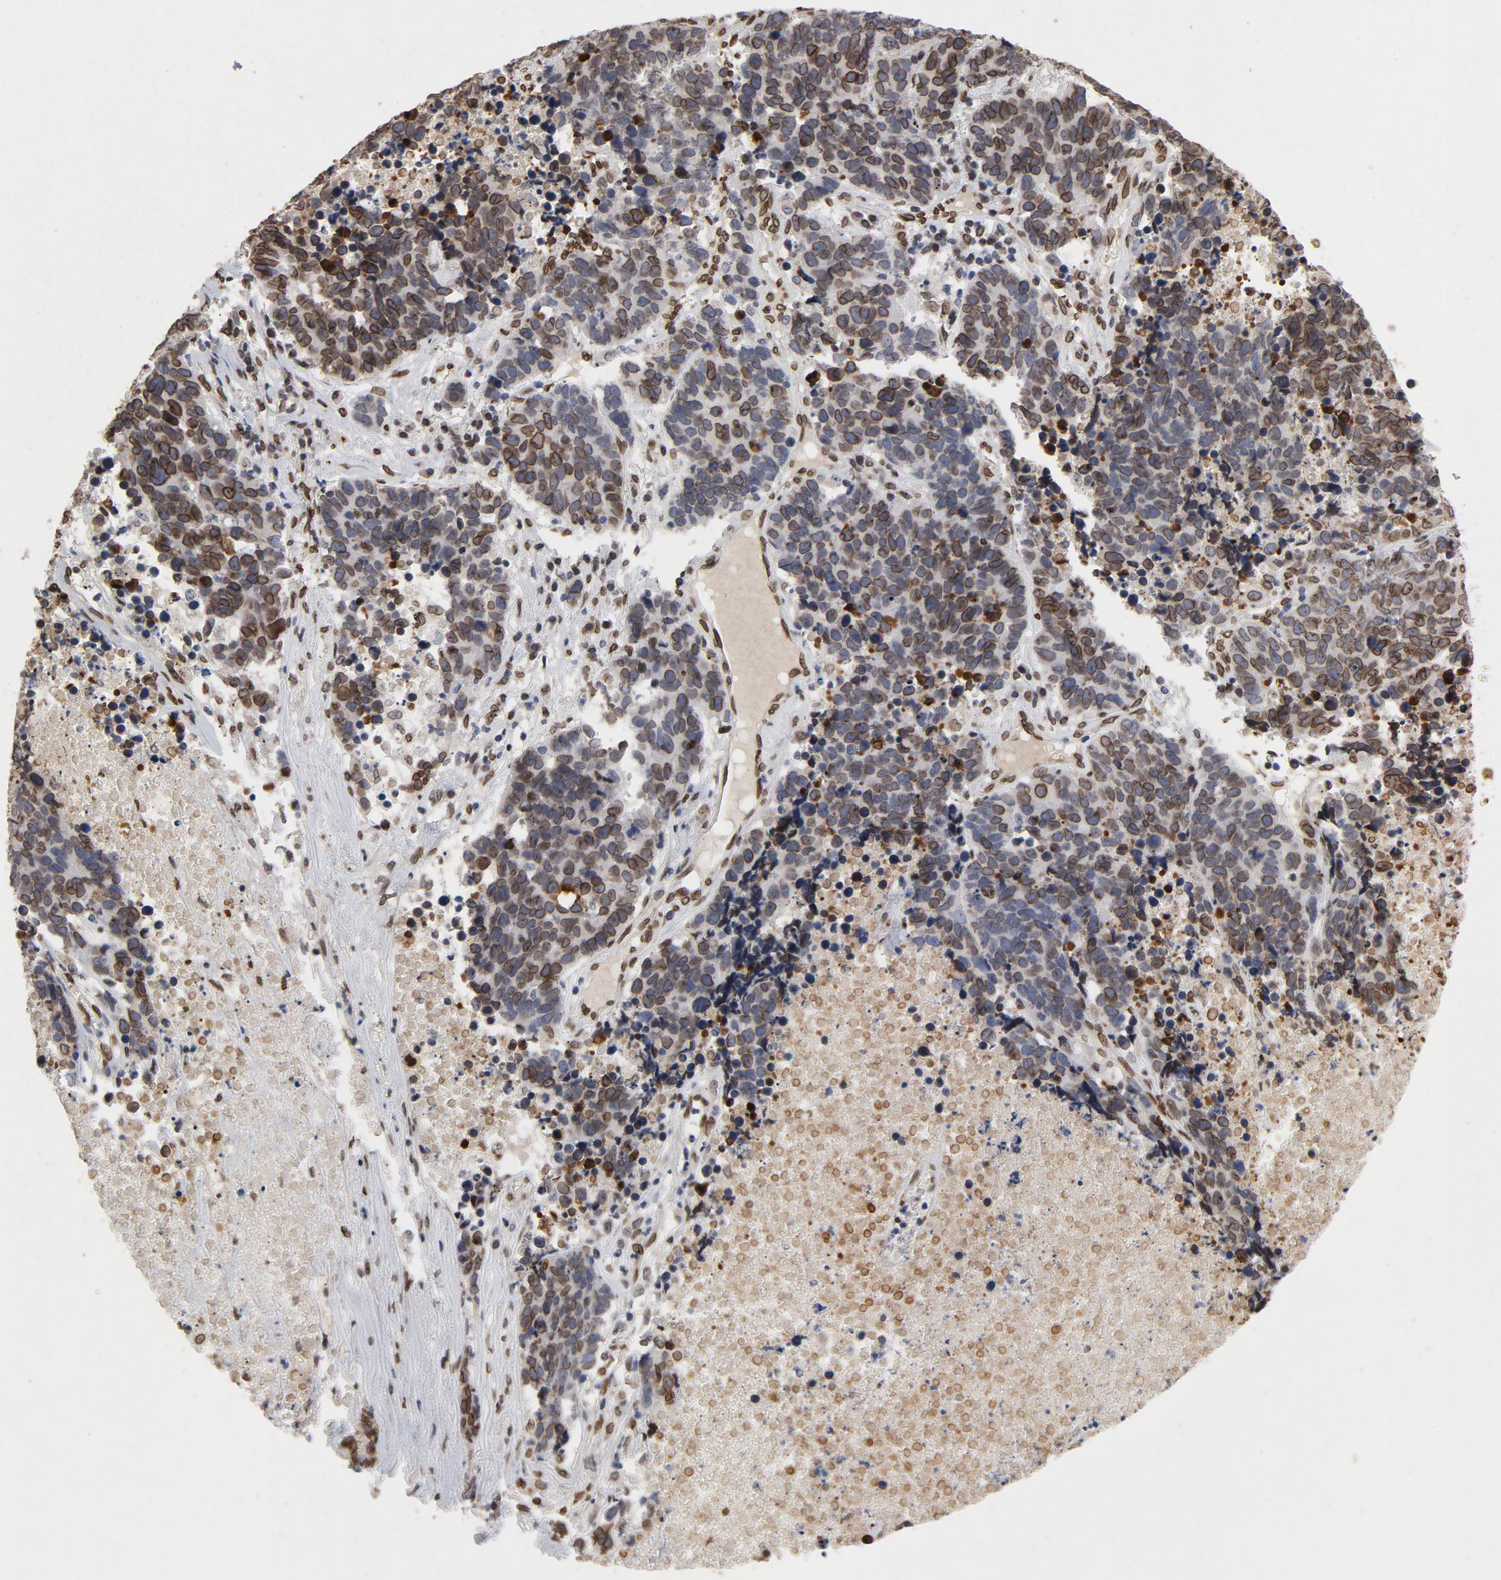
{"staining": {"intensity": "moderate", "quantity": "25%-75%", "location": "cytoplasmic/membranous,nuclear"}, "tissue": "lung cancer", "cell_type": "Tumor cells", "image_type": "cancer", "snomed": [{"axis": "morphology", "description": "Carcinoid, malignant, NOS"}, {"axis": "topography", "description": "Lung"}], "caption": "Lung cancer tissue exhibits moderate cytoplasmic/membranous and nuclear staining in approximately 25%-75% of tumor cells", "gene": "LMNA", "patient": {"sex": "male", "age": 60}}